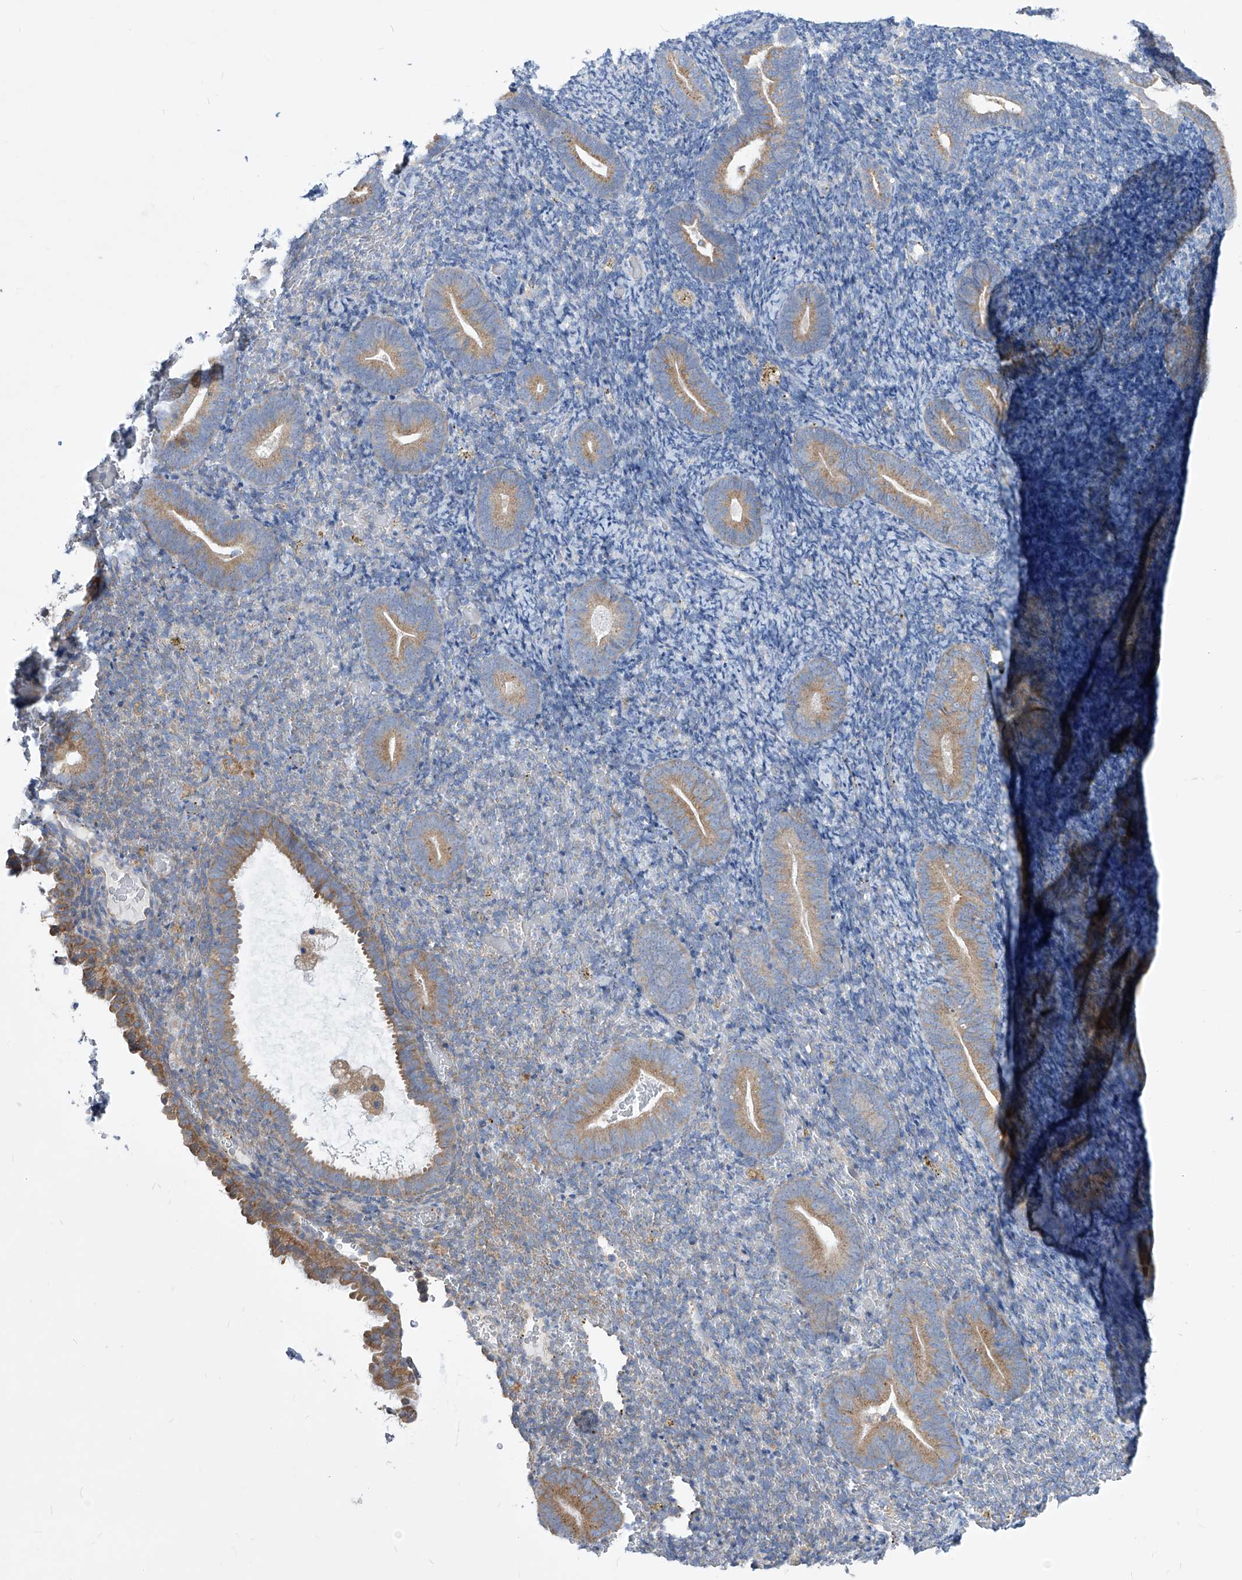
{"staining": {"intensity": "negative", "quantity": "none", "location": "none"}, "tissue": "endometrium", "cell_type": "Cells in endometrial stroma", "image_type": "normal", "snomed": [{"axis": "morphology", "description": "Normal tissue, NOS"}, {"axis": "topography", "description": "Endometrium"}], "caption": "Immunohistochemistry (IHC) of normal endometrium exhibits no expression in cells in endometrial stroma.", "gene": "UFL1", "patient": {"sex": "female", "age": 51}}